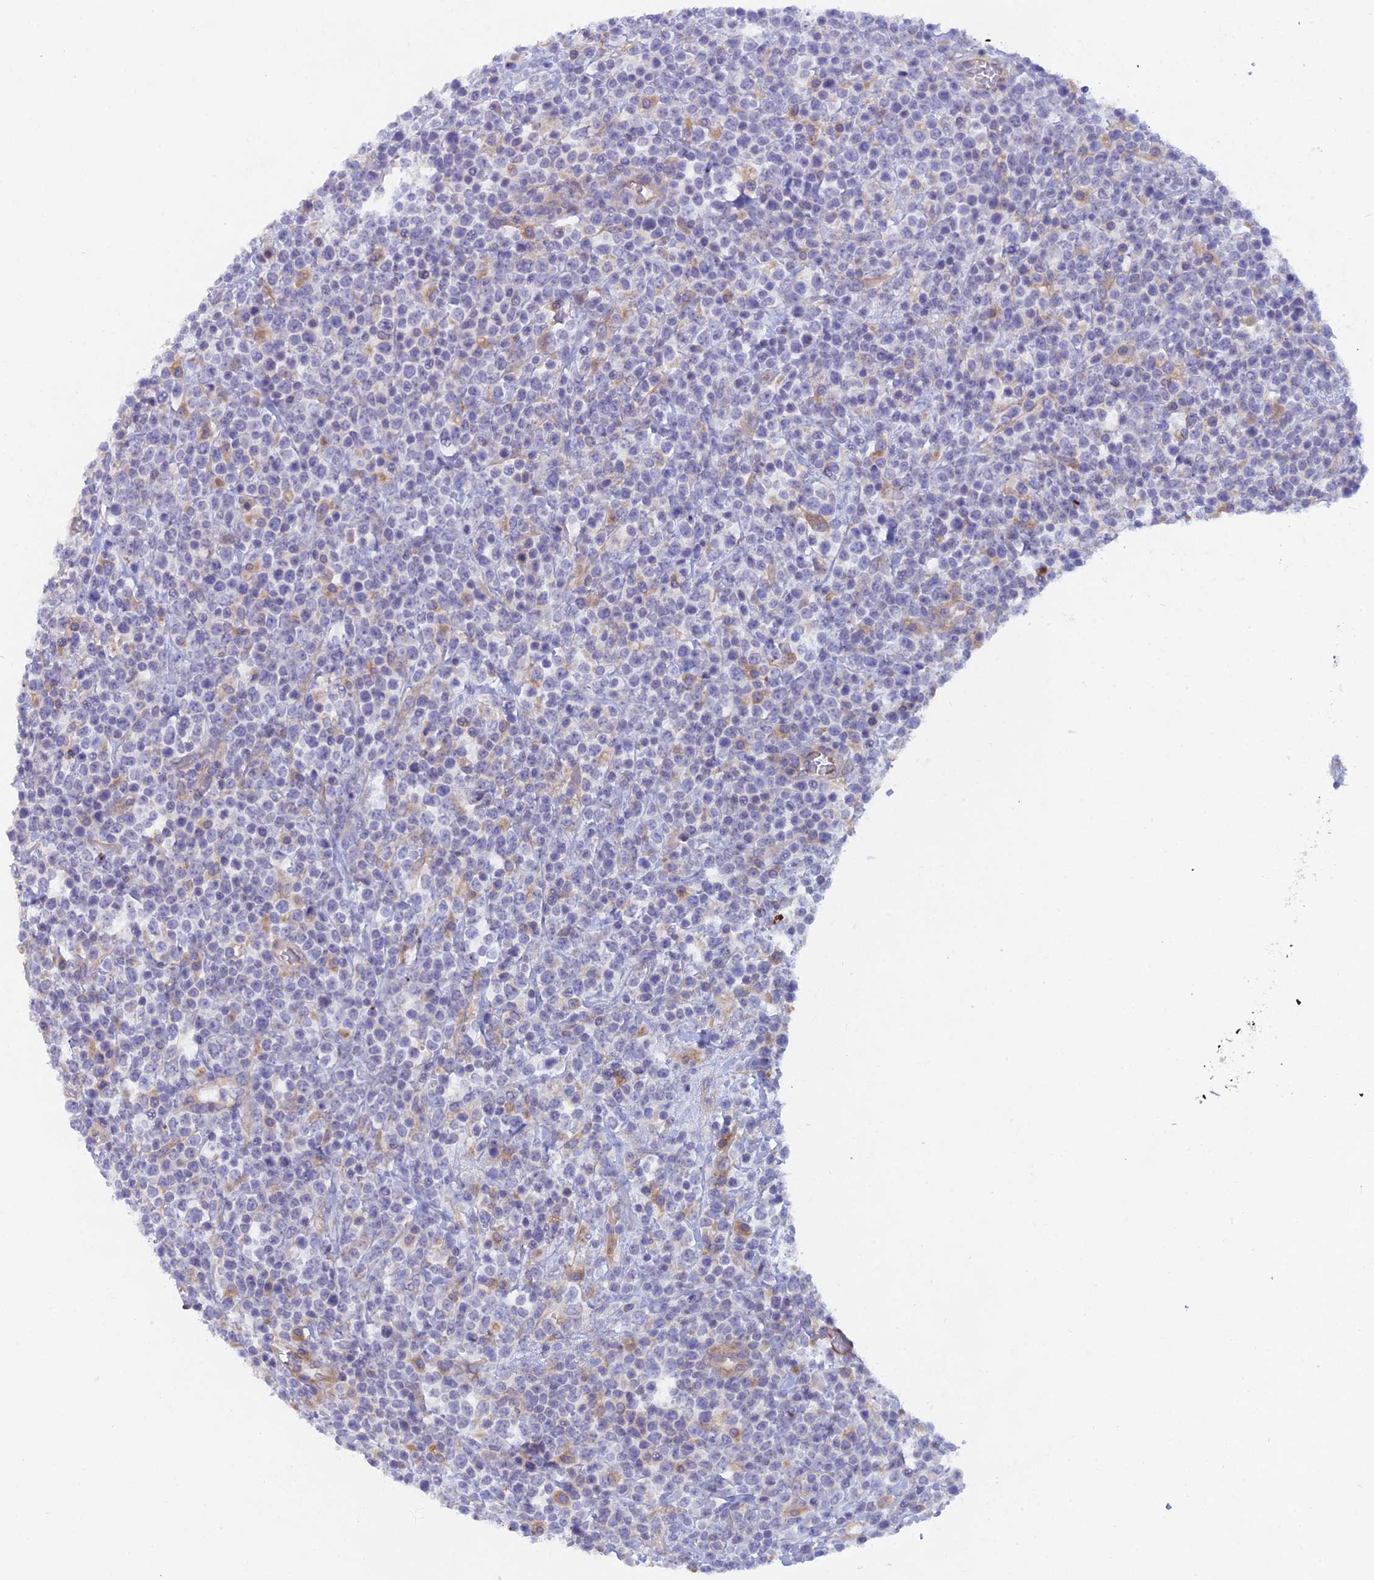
{"staining": {"intensity": "negative", "quantity": "none", "location": "none"}, "tissue": "lymphoma", "cell_type": "Tumor cells", "image_type": "cancer", "snomed": [{"axis": "morphology", "description": "Malignant lymphoma, non-Hodgkin's type, High grade"}, {"axis": "topography", "description": "Colon"}], "caption": "Histopathology image shows no significant protein positivity in tumor cells of lymphoma. The staining was performed using DAB (3,3'-diaminobenzidine) to visualize the protein expression in brown, while the nuclei were stained in blue with hematoxylin (Magnification: 20x).", "gene": "FZR1", "patient": {"sex": "female", "age": 53}}